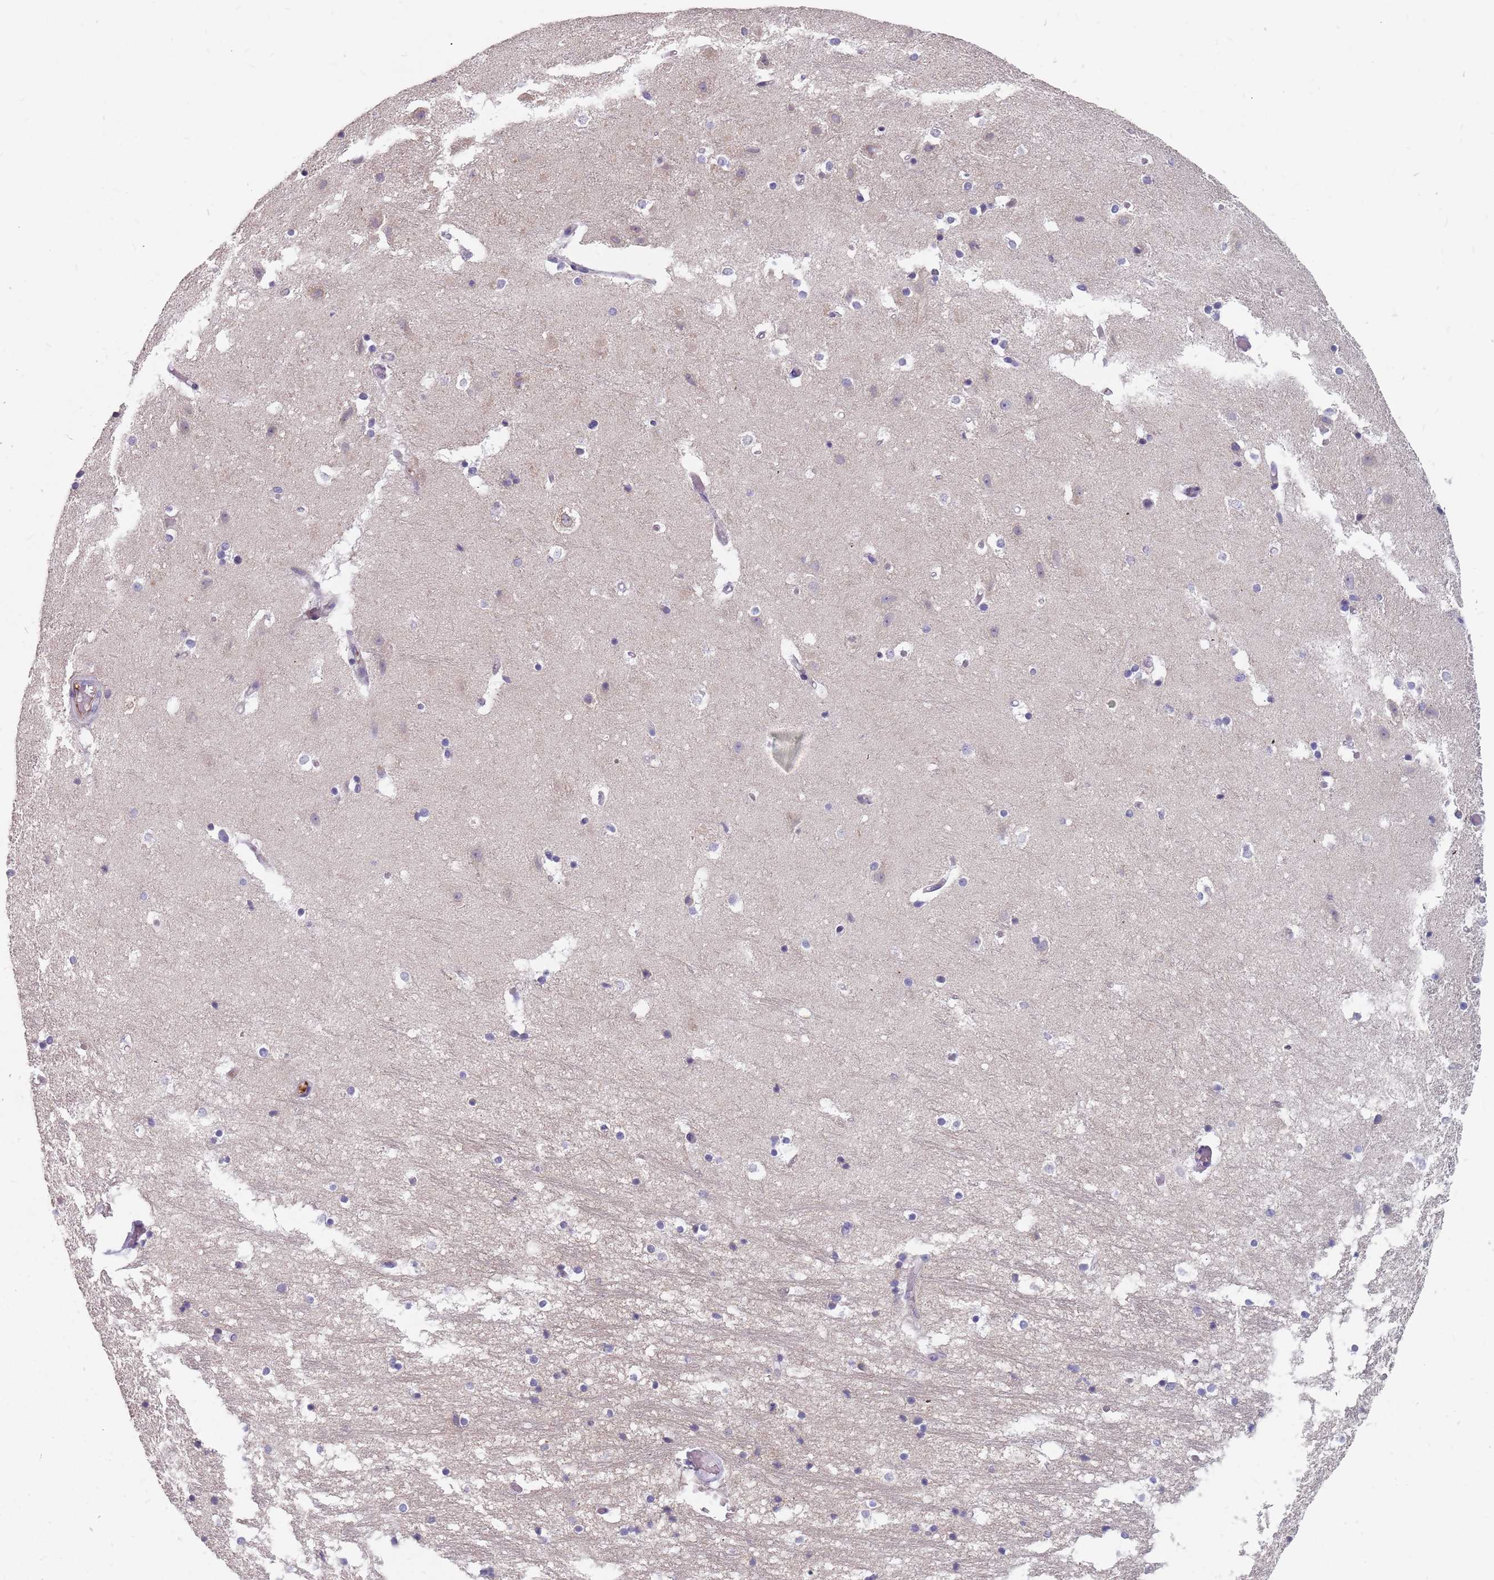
{"staining": {"intensity": "negative", "quantity": "none", "location": "none"}, "tissue": "hippocampus", "cell_type": "Glial cells", "image_type": "normal", "snomed": [{"axis": "morphology", "description": "Normal tissue, NOS"}, {"axis": "topography", "description": "Hippocampus"}], "caption": "Glial cells show no significant protein expression in unremarkable hippocampus. Nuclei are stained in blue.", "gene": "CMTR2", "patient": {"sex": "female", "age": 52}}